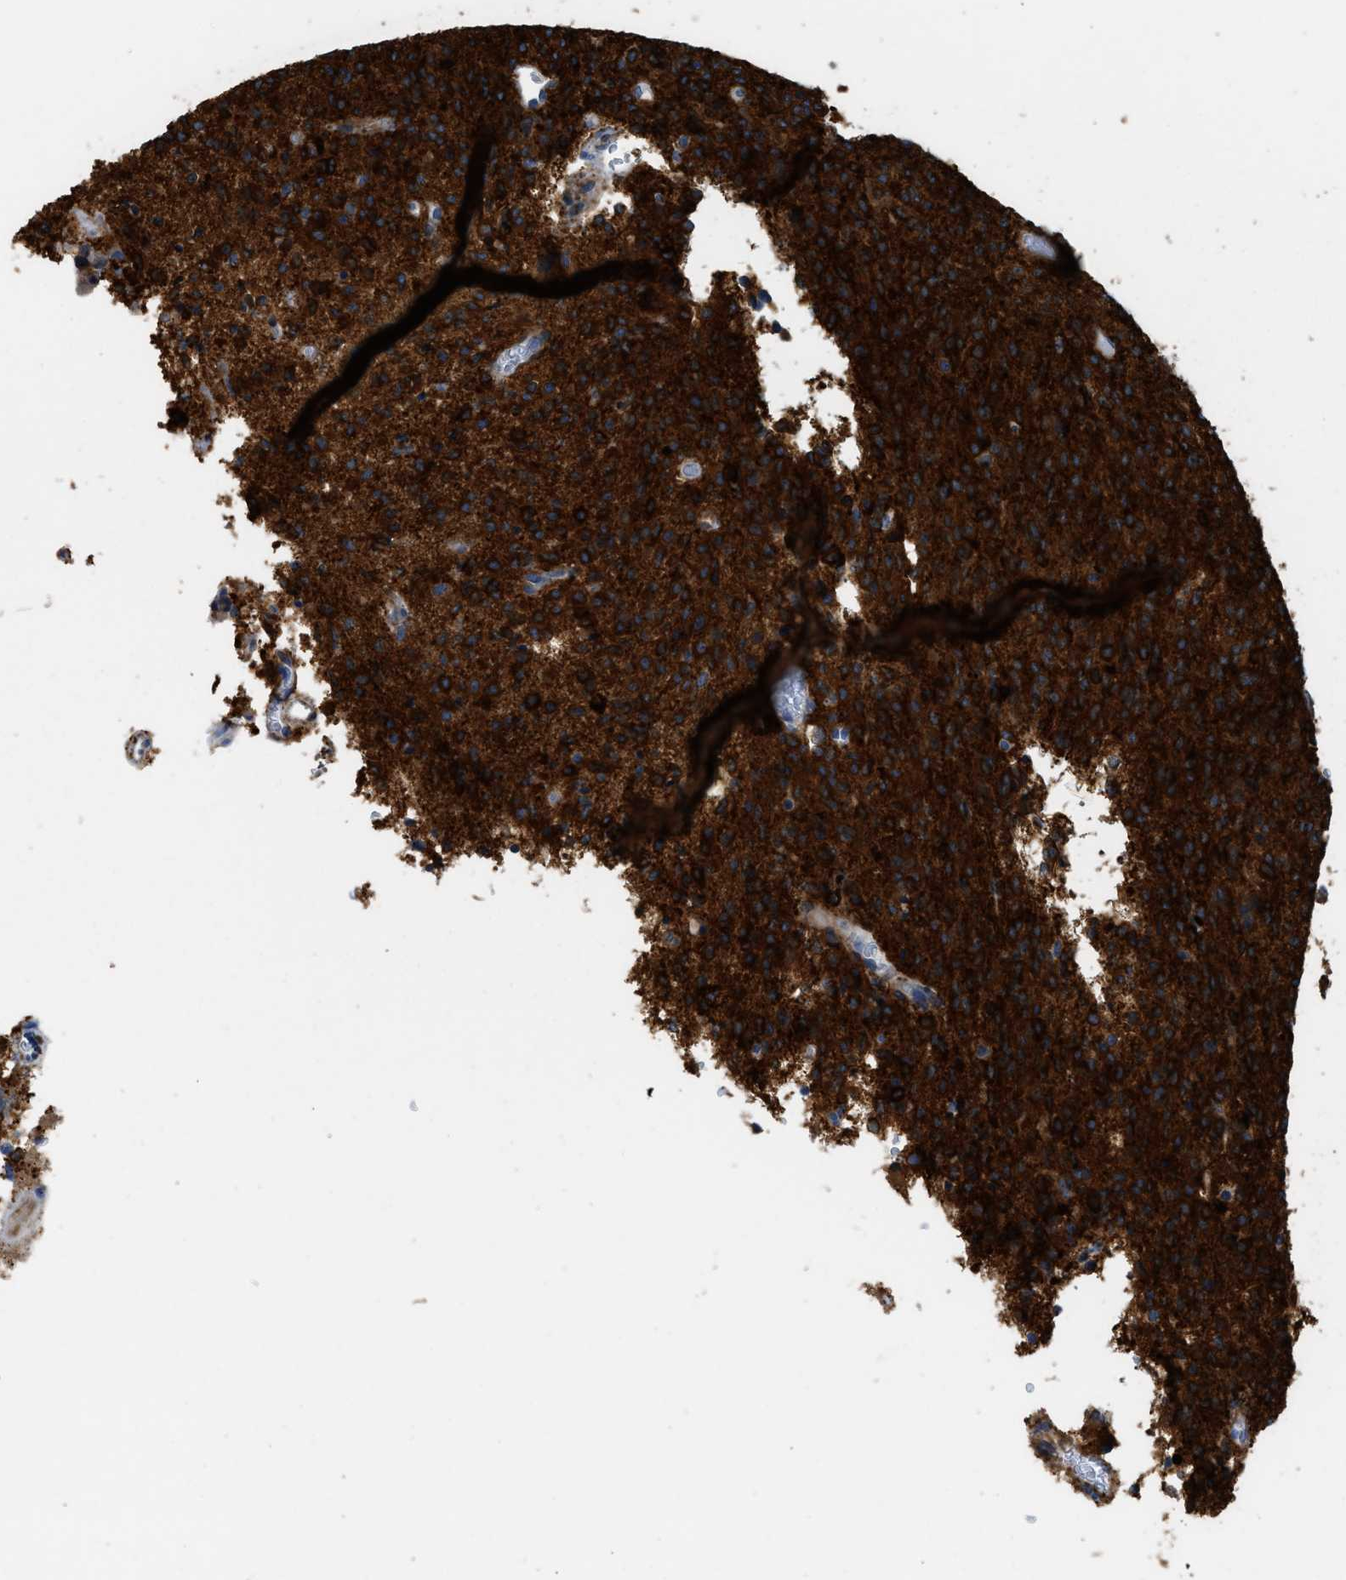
{"staining": {"intensity": "strong", "quantity": ">75%", "location": "cytoplasmic/membranous"}, "tissue": "glioma", "cell_type": "Tumor cells", "image_type": "cancer", "snomed": [{"axis": "morphology", "description": "Glioma, malignant, High grade"}, {"axis": "topography", "description": "Brain"}], "caption": "Immunohistochemistry (IHC) photomicrograph of human malignant glioma (high-grade) stained for a protein (brown), which reveals high levels of strong cytoplasmic/membranous staining in approximately >75% of tumor cells.", "gene": "ZSWIM5", "patient": {"sex": "male", "age": 34}}